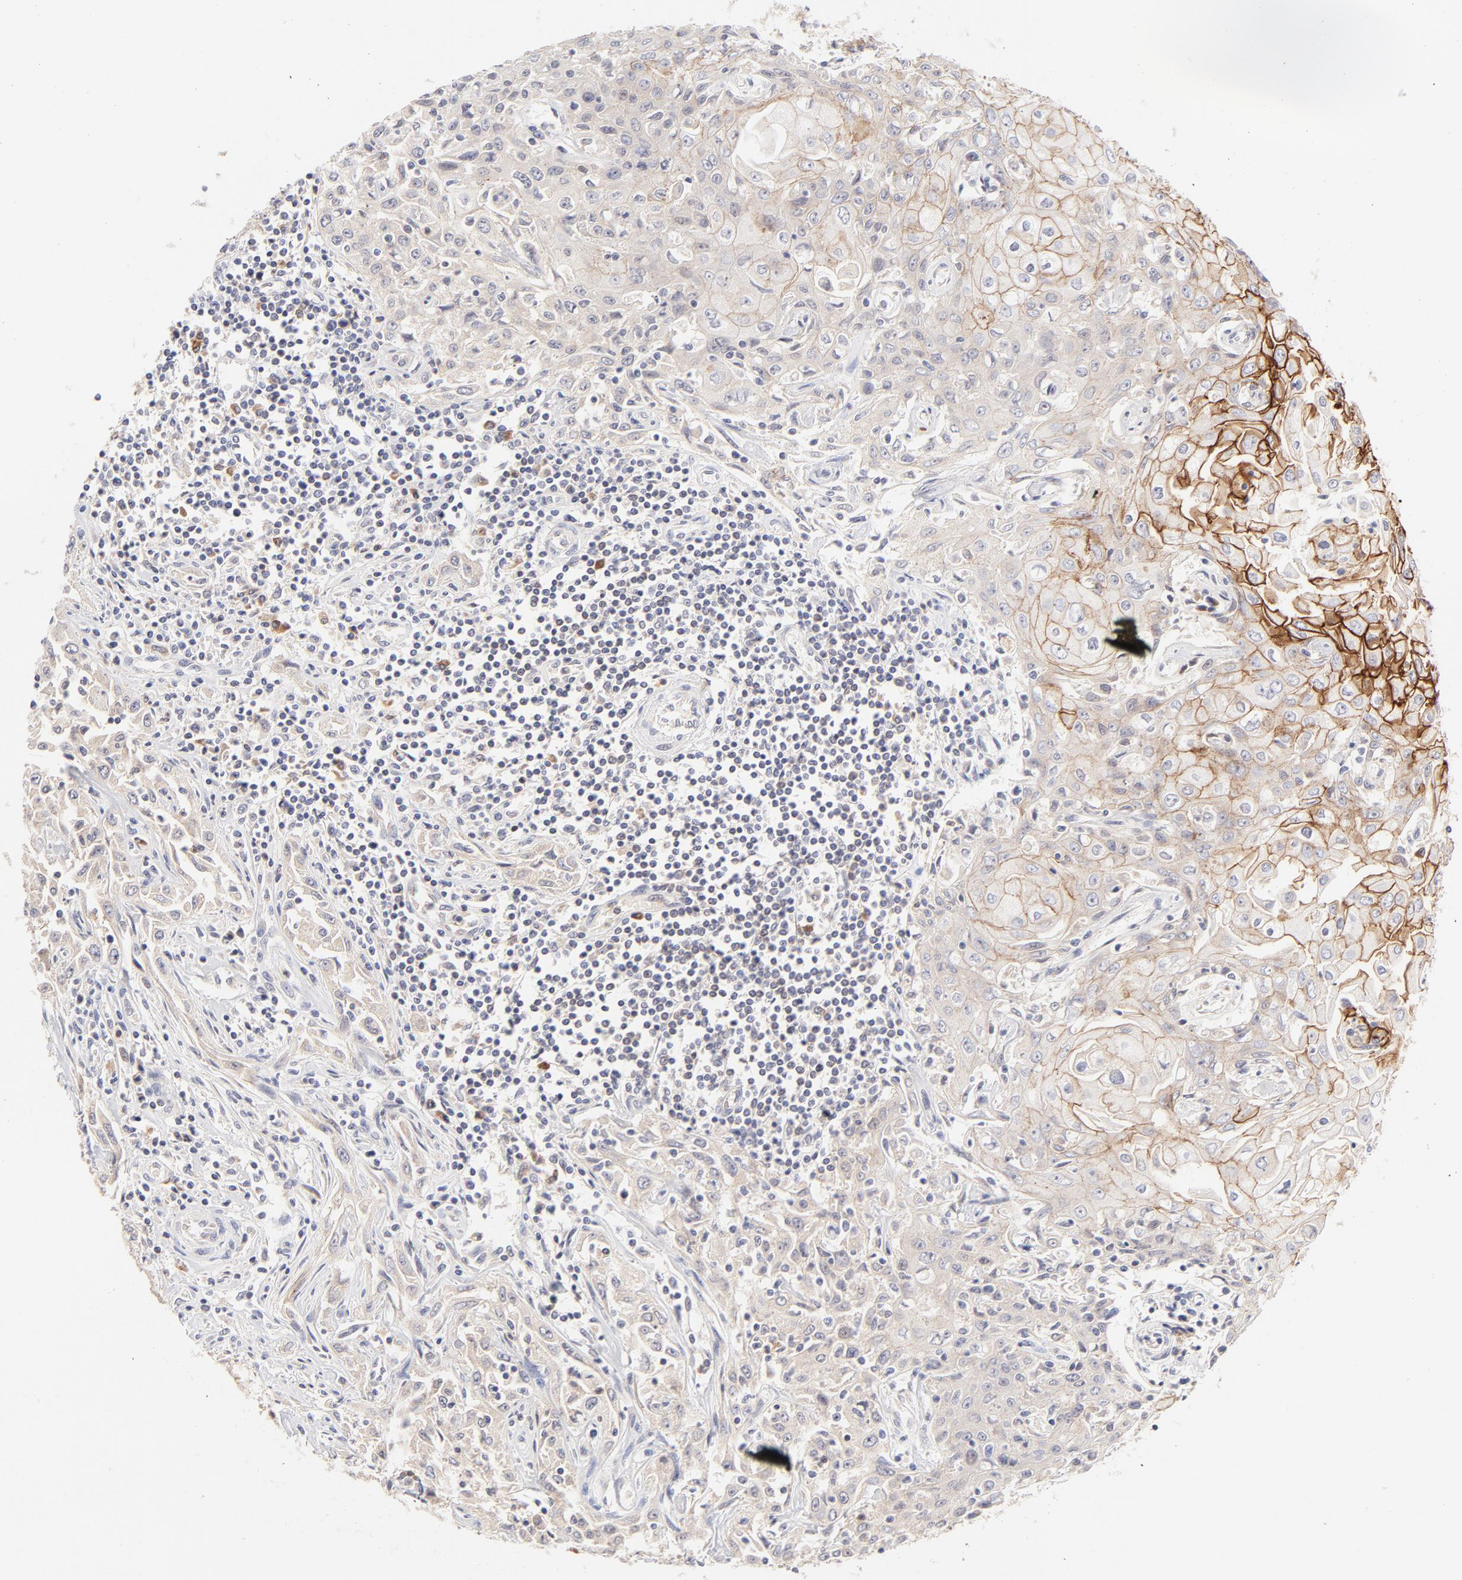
{"staining": {"intensity": "moderate", "quantity": ">75%", "location": "cytoplasmic/membranous"}, "tissue": "head and neck cancer", "cell_type": "Tumor cells", "image_type": "cancer", "snomed": [{"axis": "morphology", "description": "Squamous cell carcinoma, NOS"}, {"axis": "topography", "description": "Oral tissue"}, {"axis": "topography", "description": "Head-Neck"}], "caption": "Immunohistochemical staining of head and neck squamous cell carcinoma exhibits moderate cytoplasmic/membranous protein staining in approximately >75% of tumor cells.", "gene": "RPS6KA1", "patient": {"sex": "female", "age": 76}}